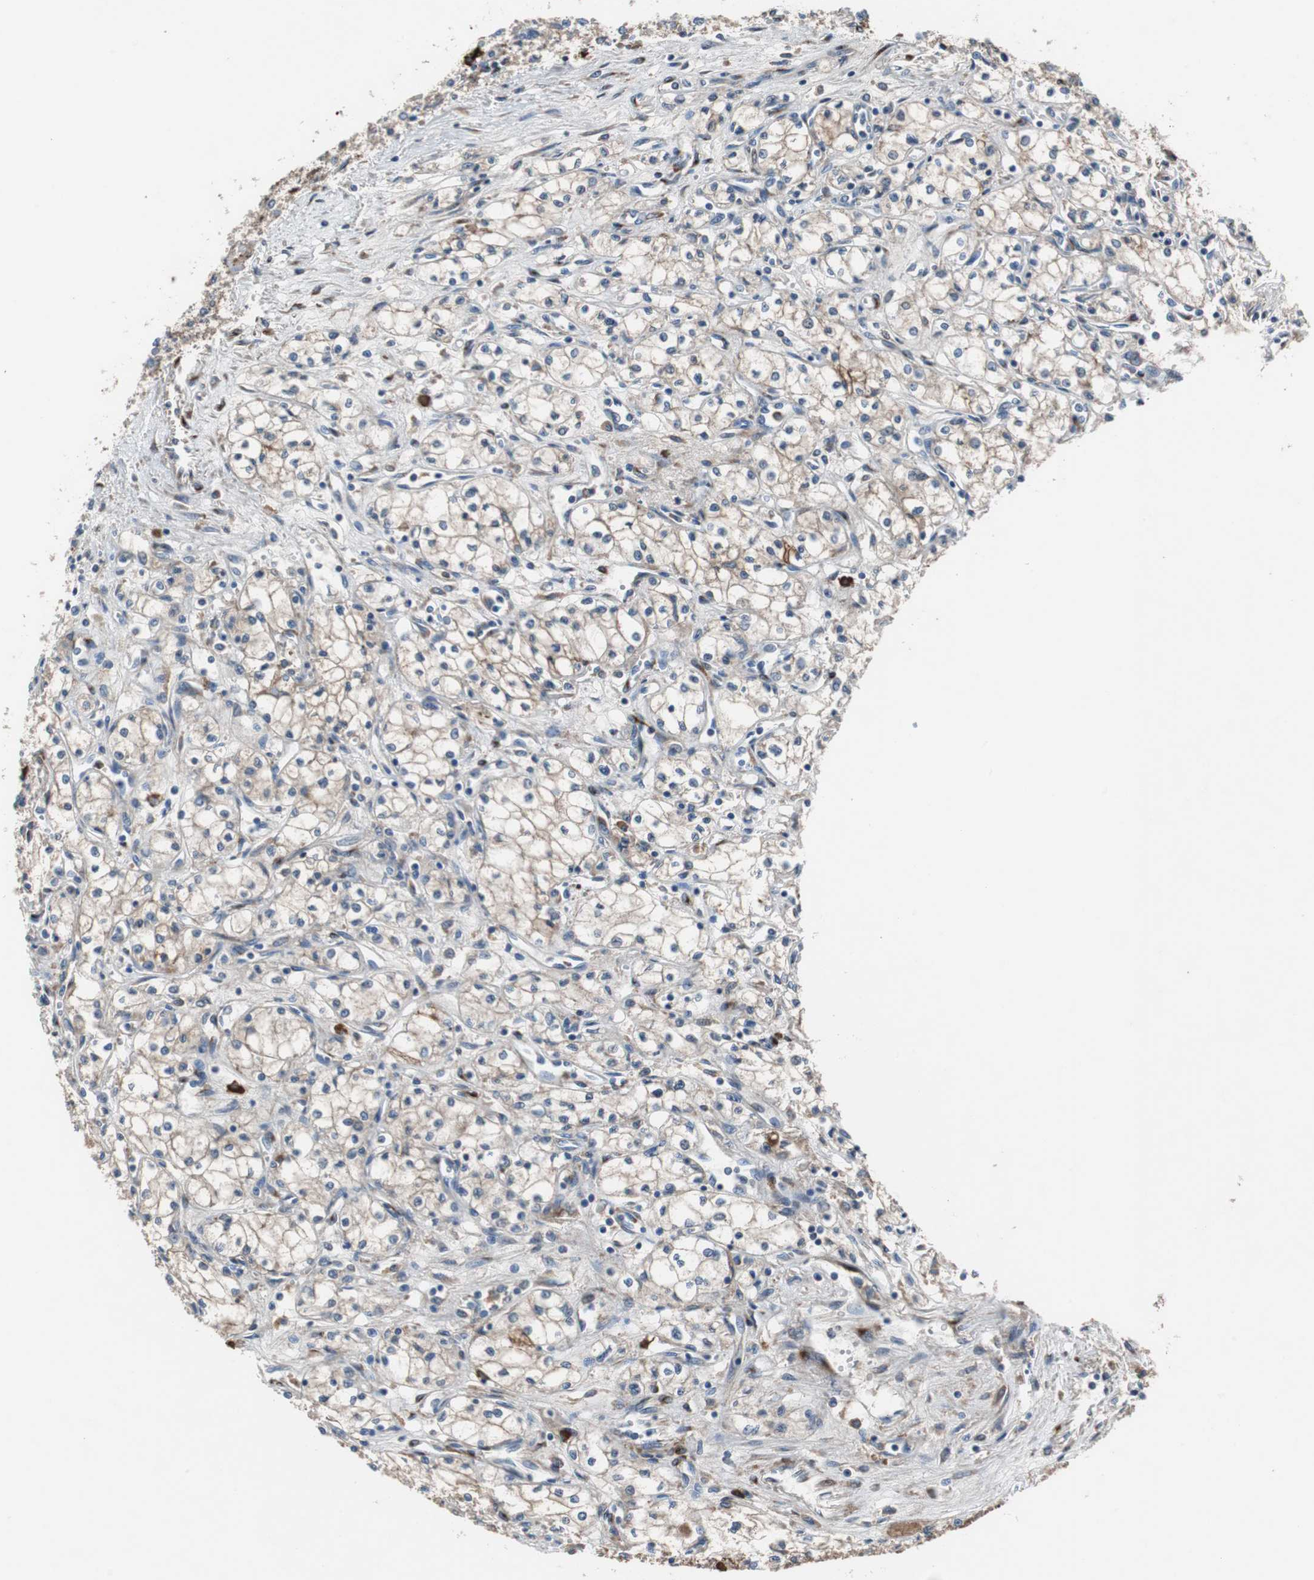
{"staining": {"intensity": "weak", "quantity": "25%-75%", "location": "cytoplasmic/membranous"}, "tissue": "renal cancer", "cell_type": "Tumor cells", "image_type": "cancer", "snomed": [{"axis": "morphology", "description": "Normal tissue, NOS"}, {"axis": "morphology", "description": "Adenocarcinoma, NOS"}, {"axis": "topography", "description": "Kidney"}], "caption": "Immunohistochemistry (IHC) of renal cancer (adenocarcinoma) demonstrates low levels of weak cytoplasmic/membranous expression in approximately 25%-75% of tumor cells. The staining was performed using DAB (3,3'-diaminobenzidine), with brown indicating positive protein expression. Nuclei are stained blue with hematoxylin.", "gene": "SORT1", "patient": {"sex": "male", "age": 59}}